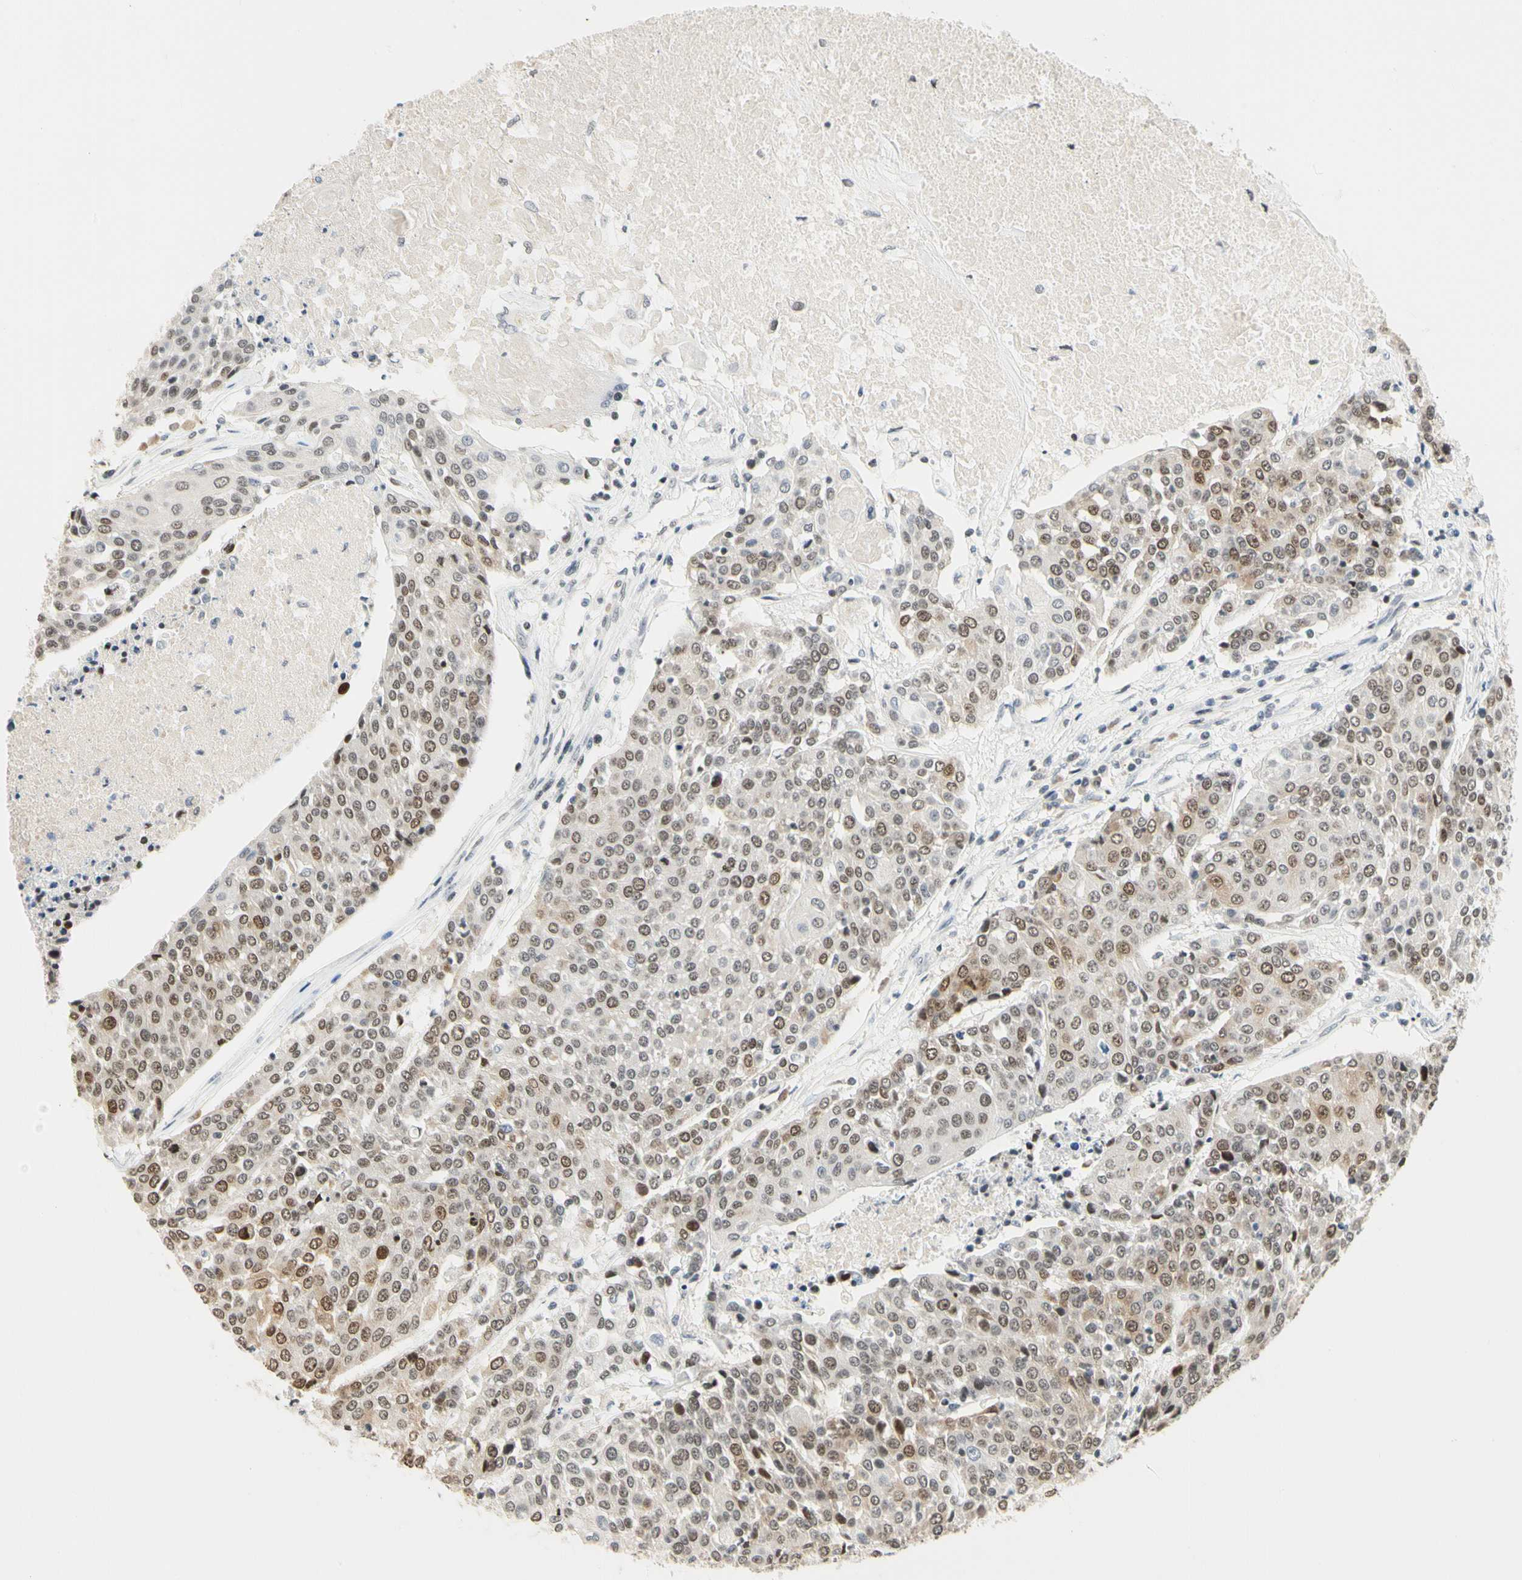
{"staining": {"intensity": "weak", "quantity": ">75%", "location": "nuclear"}, "tissue": "urothelial cancer", "cell_type": "Tumor cells", "image_type": "cancer", "snomed": [{"axis": "morphology", "description": "Urothelial carcinoma, High grade"}, {"axis": "topography", "description": "Urinary bladder"}], "caption": "This micrograph exhibits urothelial cancer stained with immunohistochemistry to label a protein in brown. The nuclear of tumor cells show weak positivity for the protein. Nuclei are counter-stained blue.", "gene": "ZSCAN16", "patient": {"sex": "female", "age": 85}}